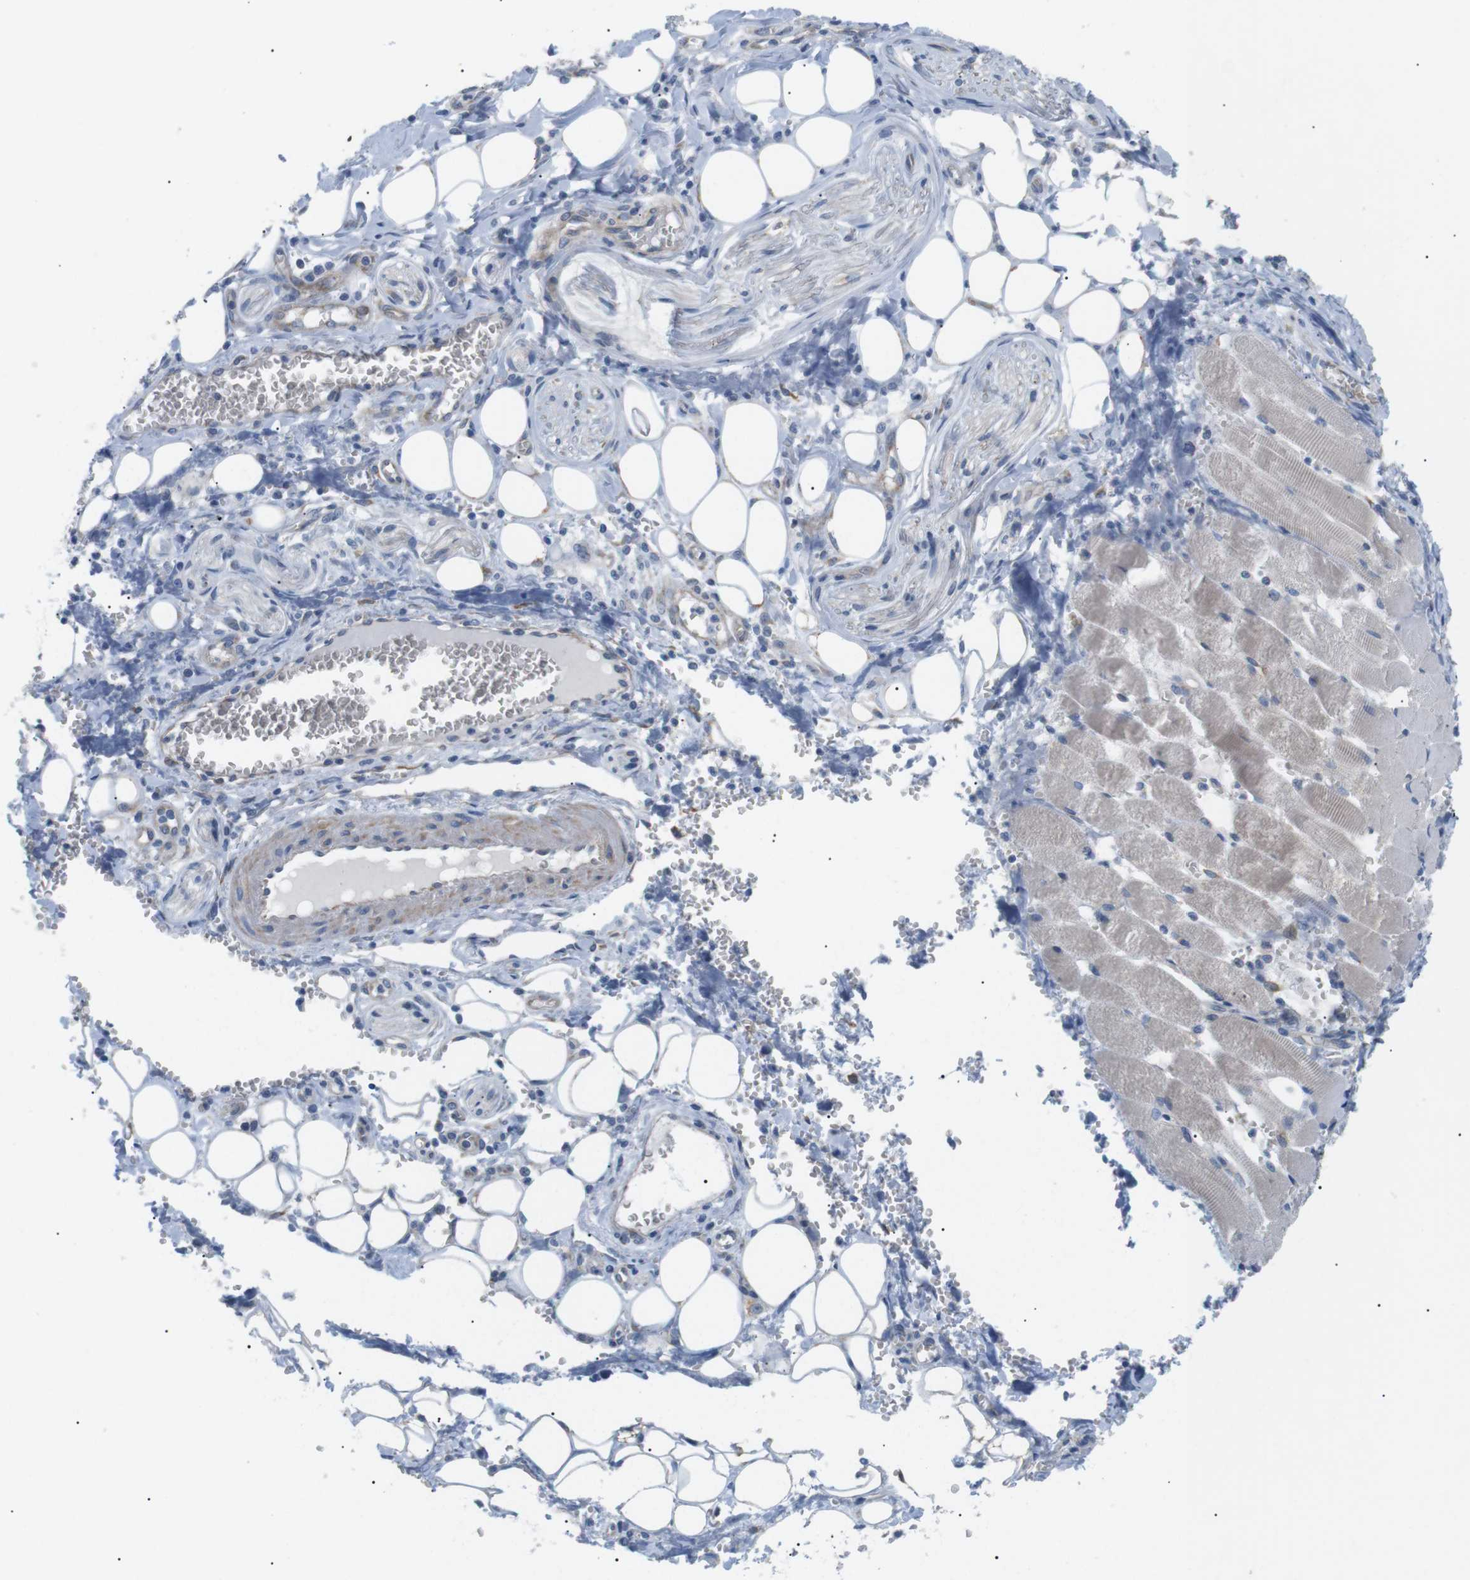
{"staining": {"intensity": "moderate", "quantity": "25%-75%", "location": "cytoplasmic/membranous"}, "tissue": "adipose tissue", "cell_type": "Adipocytes", "image_type": "normal", "snomed": [{"axis": "morphology", "description": "Squamous cell carcinoma, NOS"}, {"axis": "topography", "description": "Oral tissue"}, {"axis": "topography", "description": "Head-Neck"}], "caption": "A medium amount of moderate cytoplasmic/membranous positivity is seen in about 25%-75% of adipocytes in unremarkable adipose tissue. (DAB IHC, brown staining for protein, blue staining for nuclei).", "gene": "MTARC2", "patient": {"sex": "female", "age": 50}}